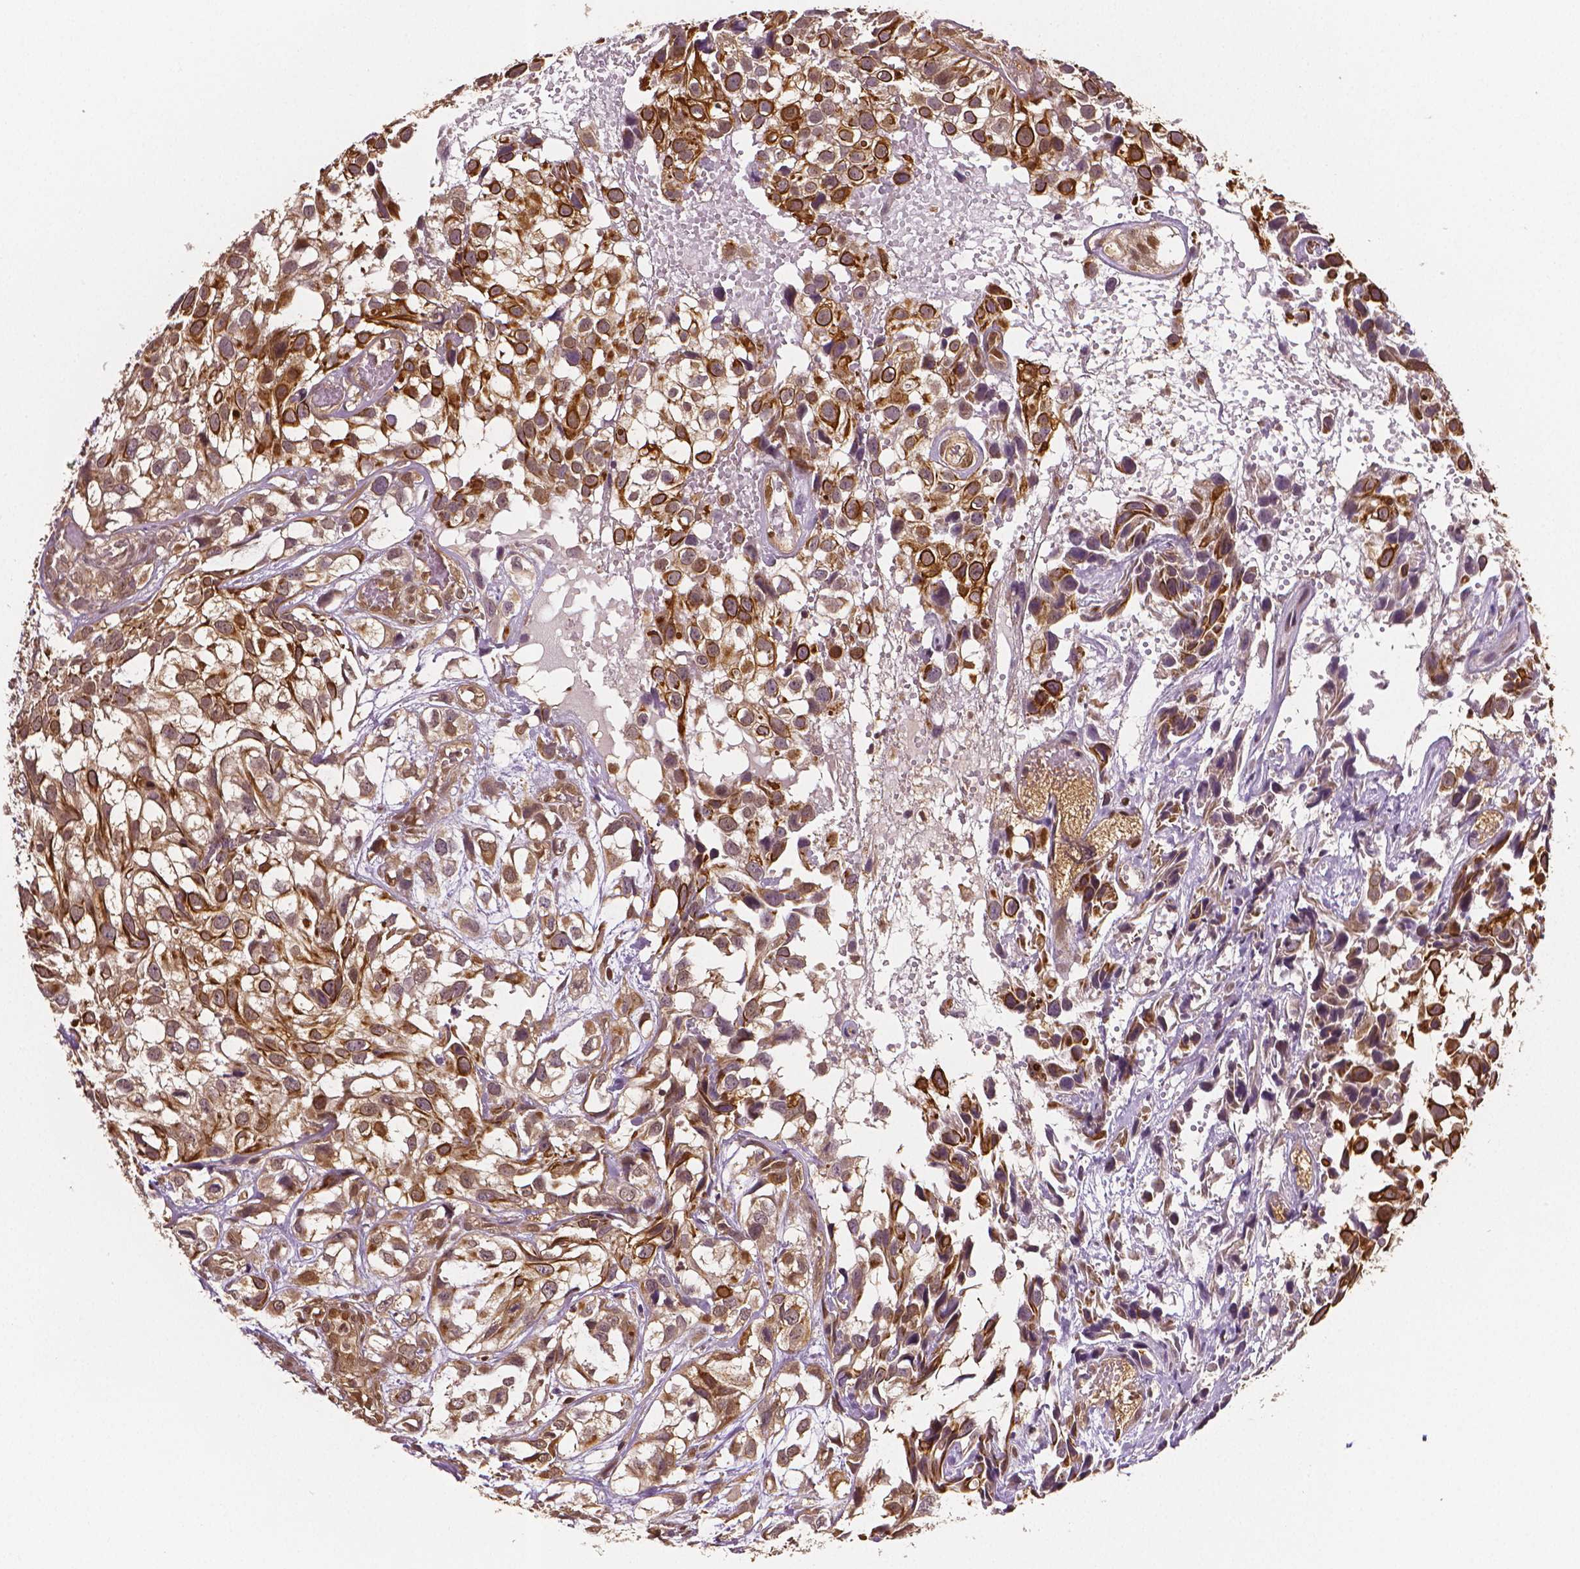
{"staining": {"intensity": "moderate", "quantity": ">75%", "location": "cytoplasmic/membranous"}, "tissue": "urothelial cancer", "cell_type": "Tumor cells", "image_type": "cancer", "snomed": [{"axis": "morphology", "description": "Urothelial carcinoma, High grade"}, {"axis": "topography", "description": "Urinary bladder"}], "caption": "Approximately >75% of tumor cells in urothelial cancer display moderate cytoplasmic/membranous protein positivity as visualized by brown immunohistochemical staining.", "gene": "STAT3", "patient": {"sex": "male", "age": 56}}